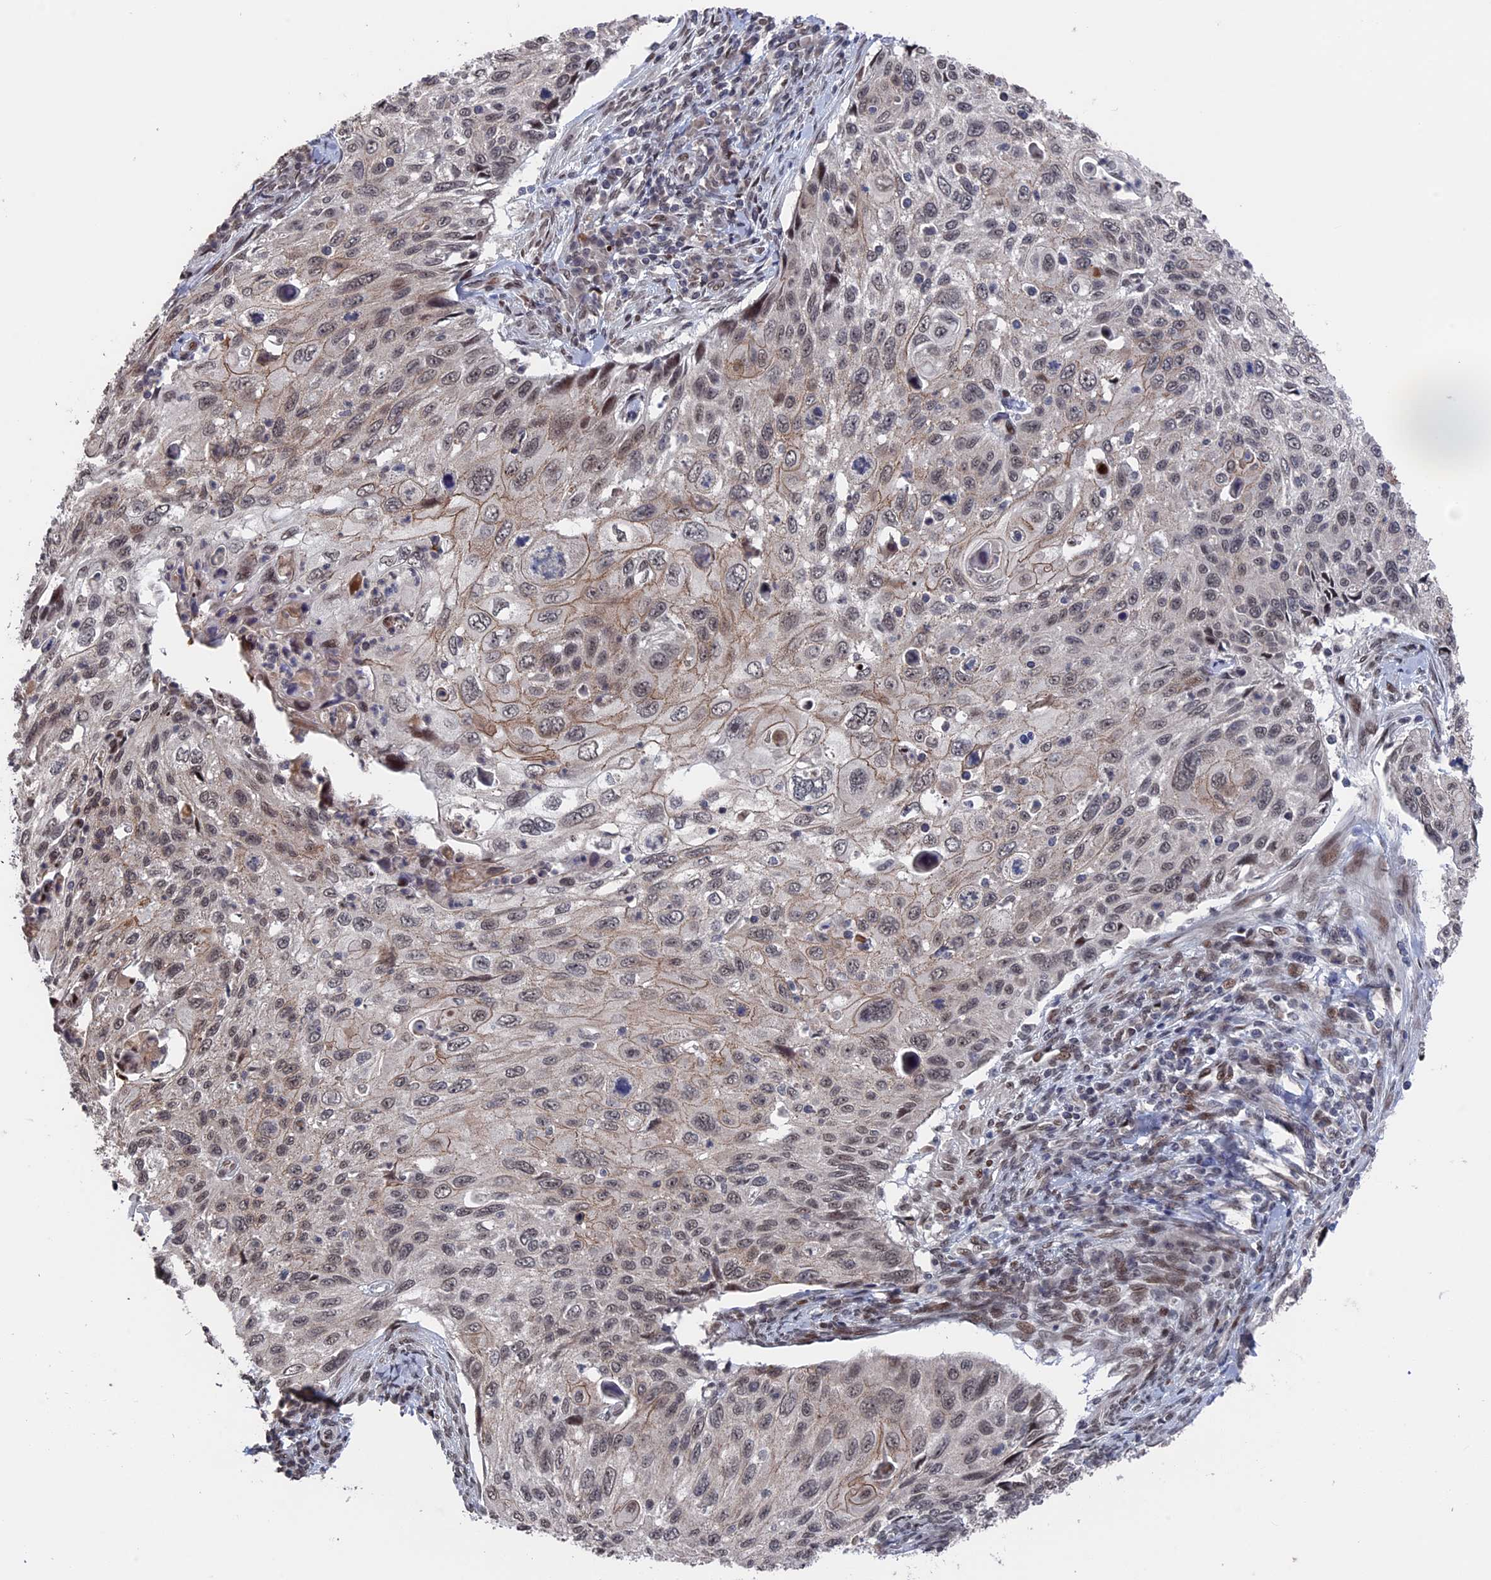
{"staining": {"intensity": "weak", "quantity": "25%-75%", "location": "cytoplasmic/membranous,nuclear"}, "tissue": "cervical cancer", "cell_type": "Tumor cells", "image_type": "cancer", "snomed": [{"axis": "morphology", "description": "Squamous cell carcinoma, NOS"}, {"axis": "topography", "description": "Cervix"}], "caption": "Cervical cancer (squamous cell carcinoma) stained with DAB (3,3'-diaminobenzidine) immunohistochemistry displays low levels of weak cytoplasmic/membranous and nuclear staining in about 25%-75% of tumor cells.", "gene": "NR2C2AP", "patient": {"sex": "female", "age": 70}}